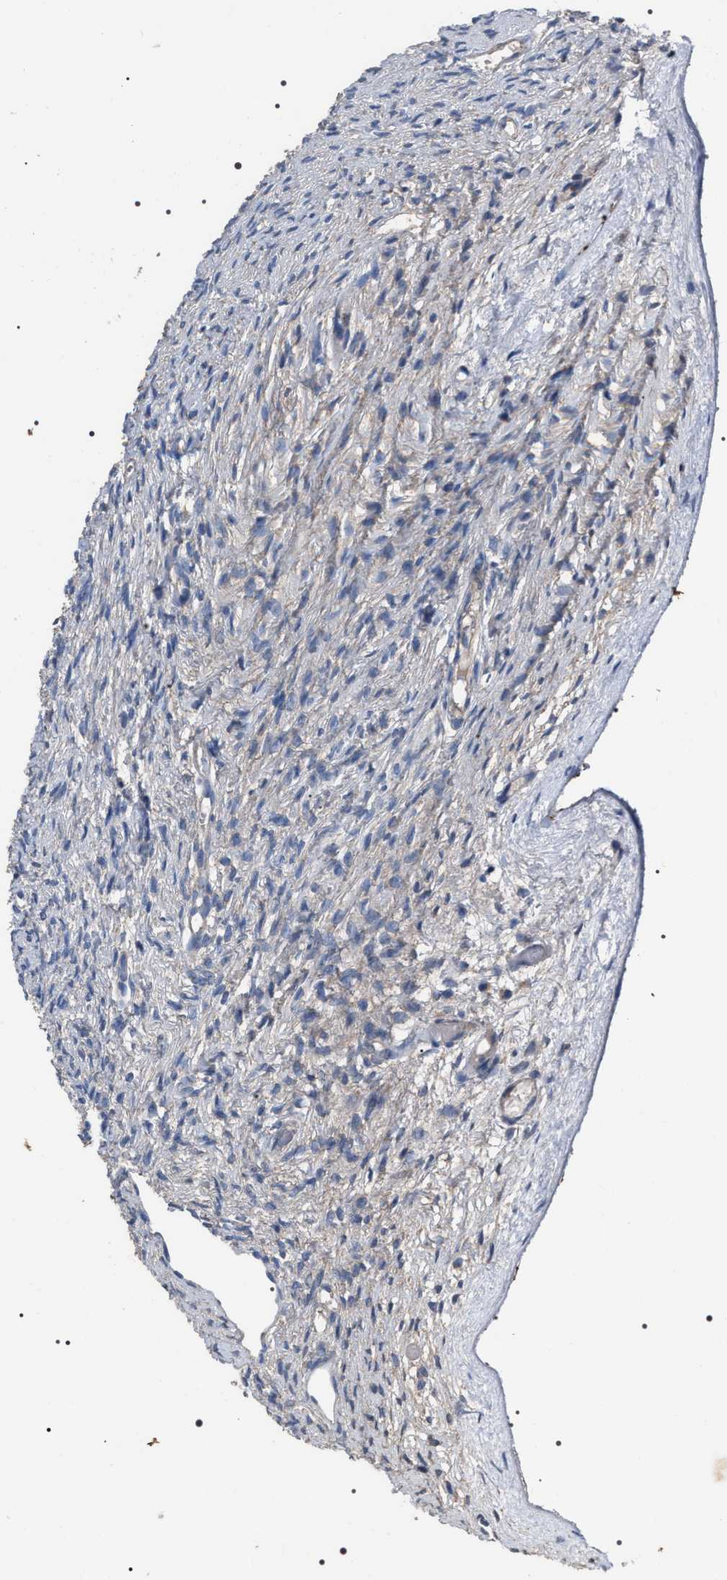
{"staining": {"intensity": "negative", "quantity": "none", "location": "none"}, "tissue": "ovary", "cell_type": "Ovarian stroma cells", "image_type": "normal", "snomed": [{"axis": "morphology", "description": "Normal tissue, NOS"}, {"axis": "topography", "description": "Ovary"}], "caption": "Ovarian stroma cells show no significant protein staining in normal ovary. (Brightfield microscopy of DAB IHC at high magnification).", "gene": "TRIM54", "patient": {"sex": "female", "age": 33}}